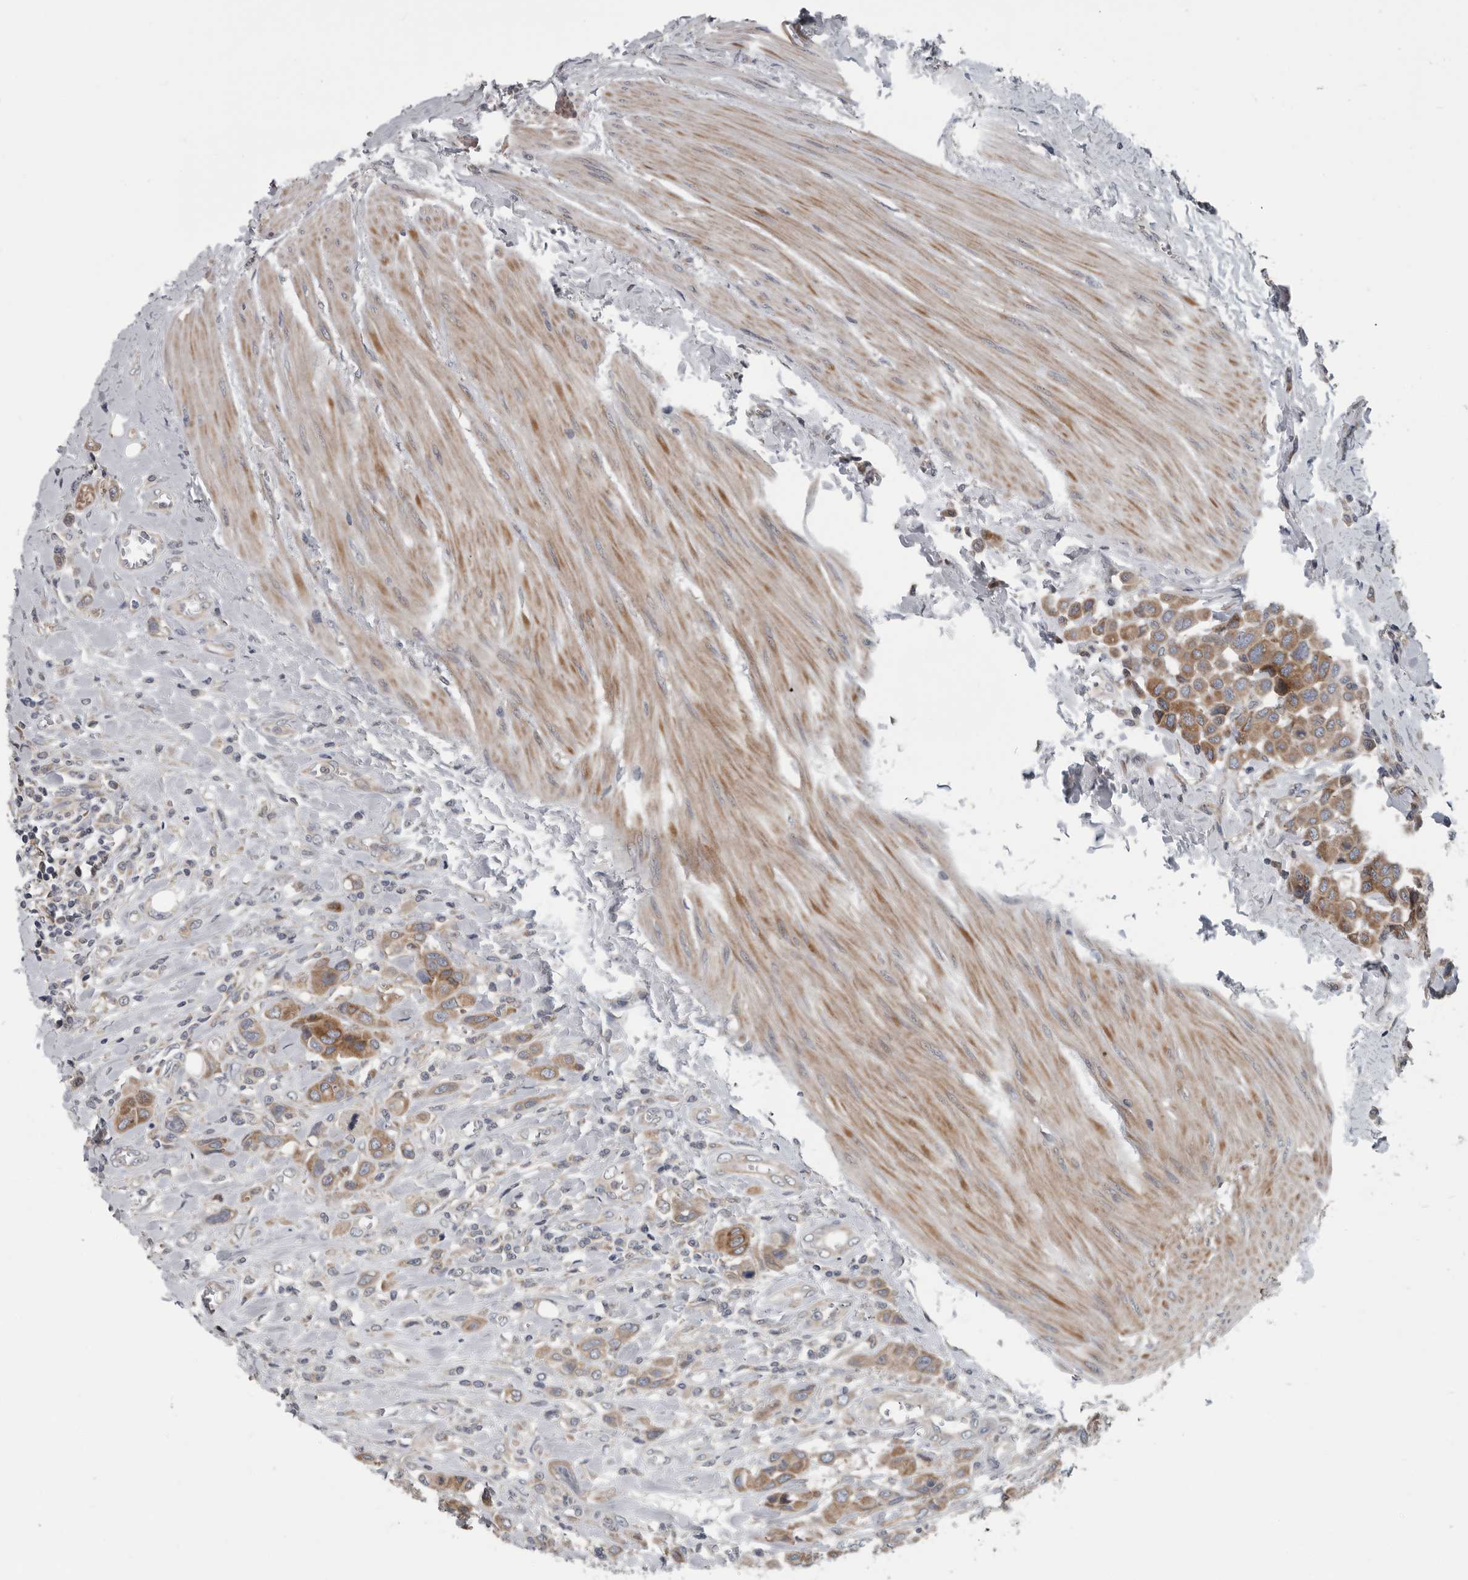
{"staining": {"intensity": "moderate", "quantity": ">75%", "location": "cytoplasmic/membranous"}, "tissue": "urothelial cancer", "cell_type": "Tumor cells", "image_type": "cancer", "snomed": [{"axis": "morphology", "description": "Urothelial carcinoma, High grade"}, {"axis": "topography", "description": "Urinary bladder"}], "caption": "Immunohistochemistry (DAB) staining of urothelial carcinoma (high-grade) shows moderate cytoplasmic/membranous protein positivity in about >75% of tumor cells. (DAB (3,3'-diaminobenzidine) IHC with brightfield microscopy, high magnification).", "gene": "TMEM199", "patient": {"sex": "male", "age": 50}}